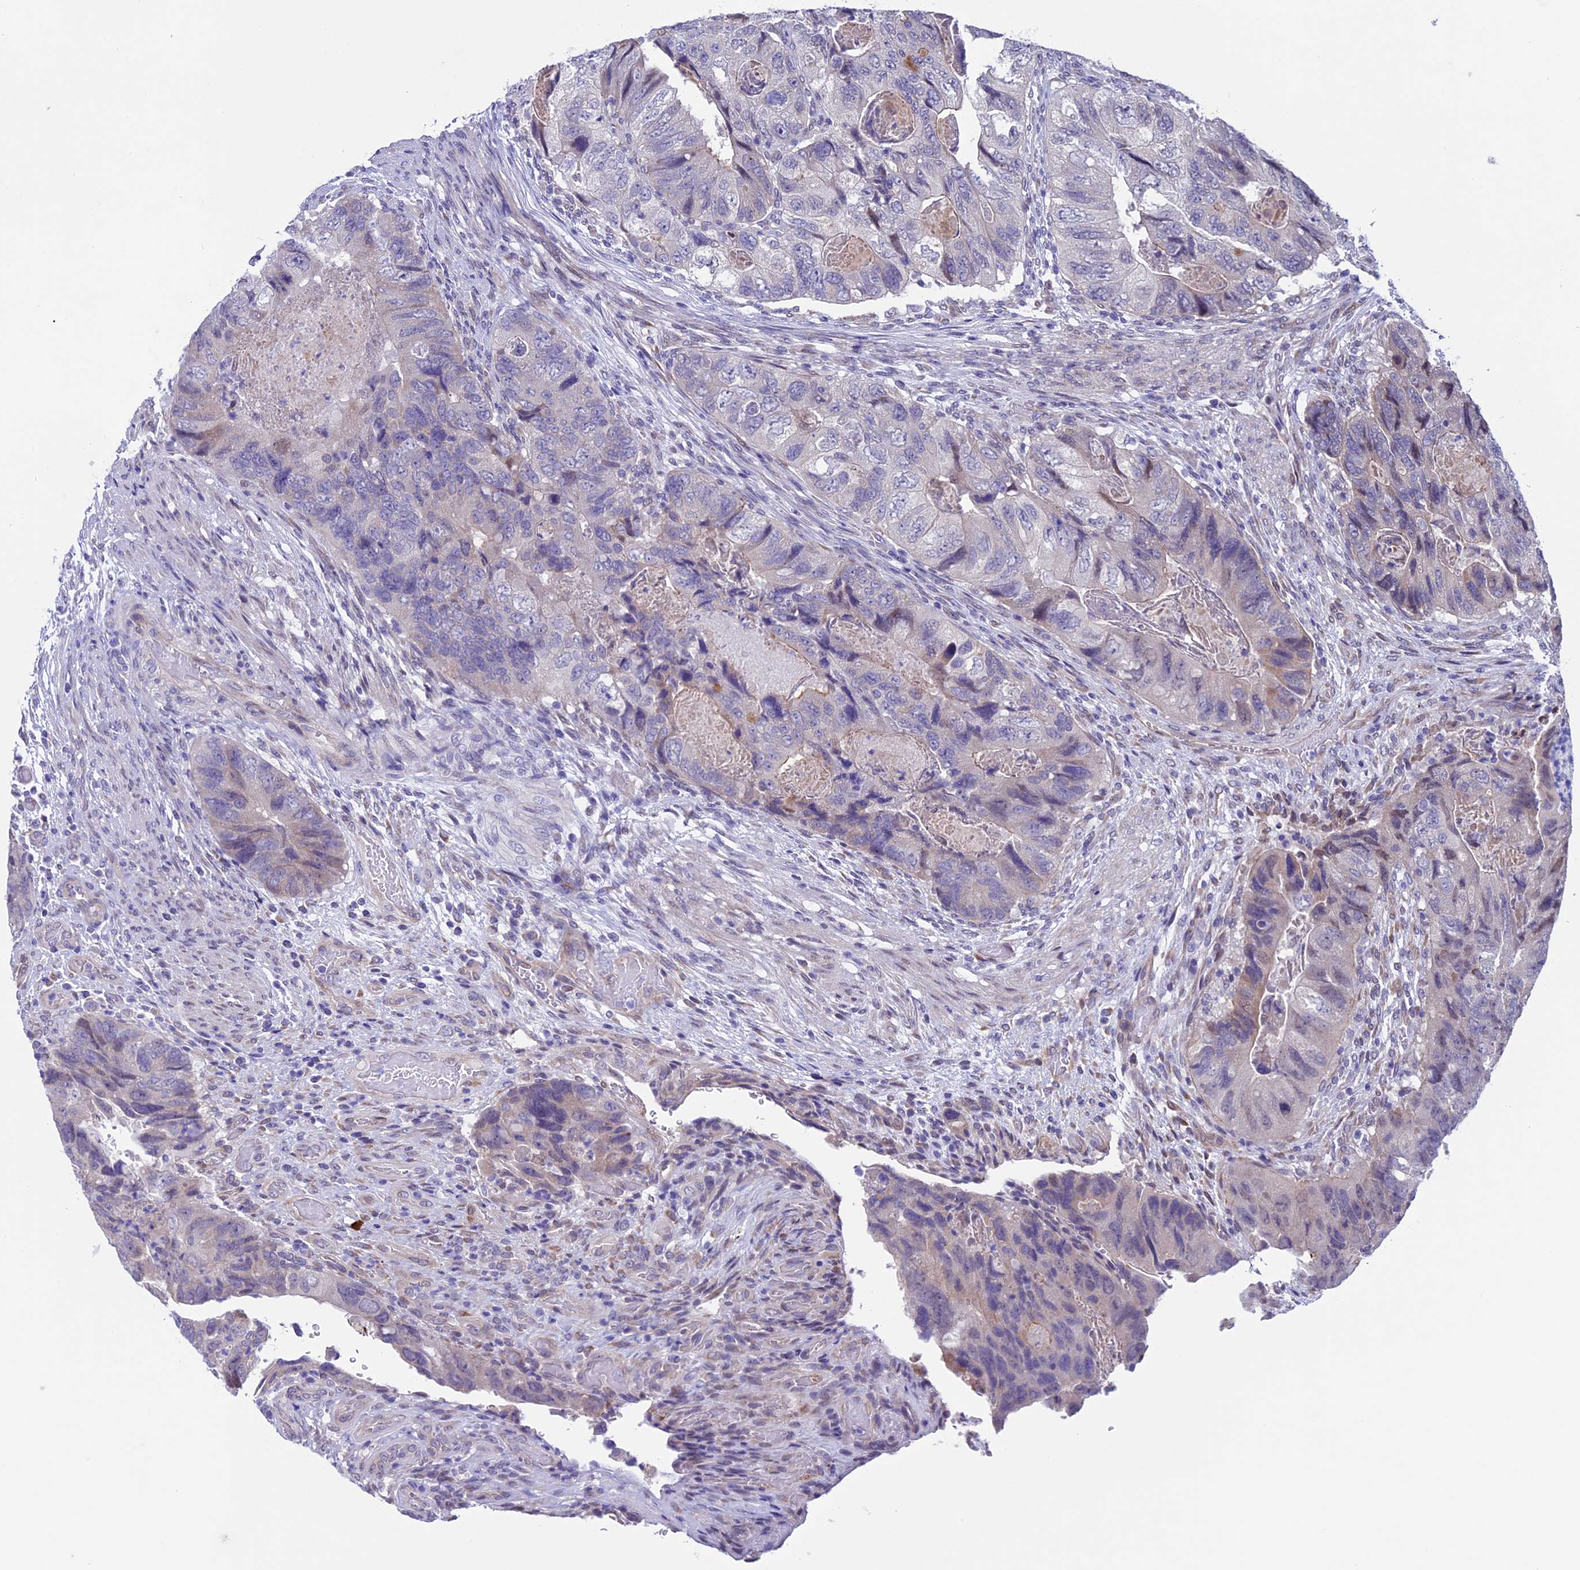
{"staining": {"intensity": "negative", "quantity": "none", "location": "none"}, "tissue": "colorectal cancer", "cell_type": "Tumor cells", "image_type": "cancer", "snomed": [{"axis": "morphology", "description": "Adenocarcinoma, NOS"}, {"axis": "topography", "description": "Rectum"}], "caption": "Colorectal cancer (adenocarcinoma) was stained to show a protein in brown. There is no significant expression in tumor cells.", "gene": "TMEM171", "patient": {"sex": "male", "age": 63}}